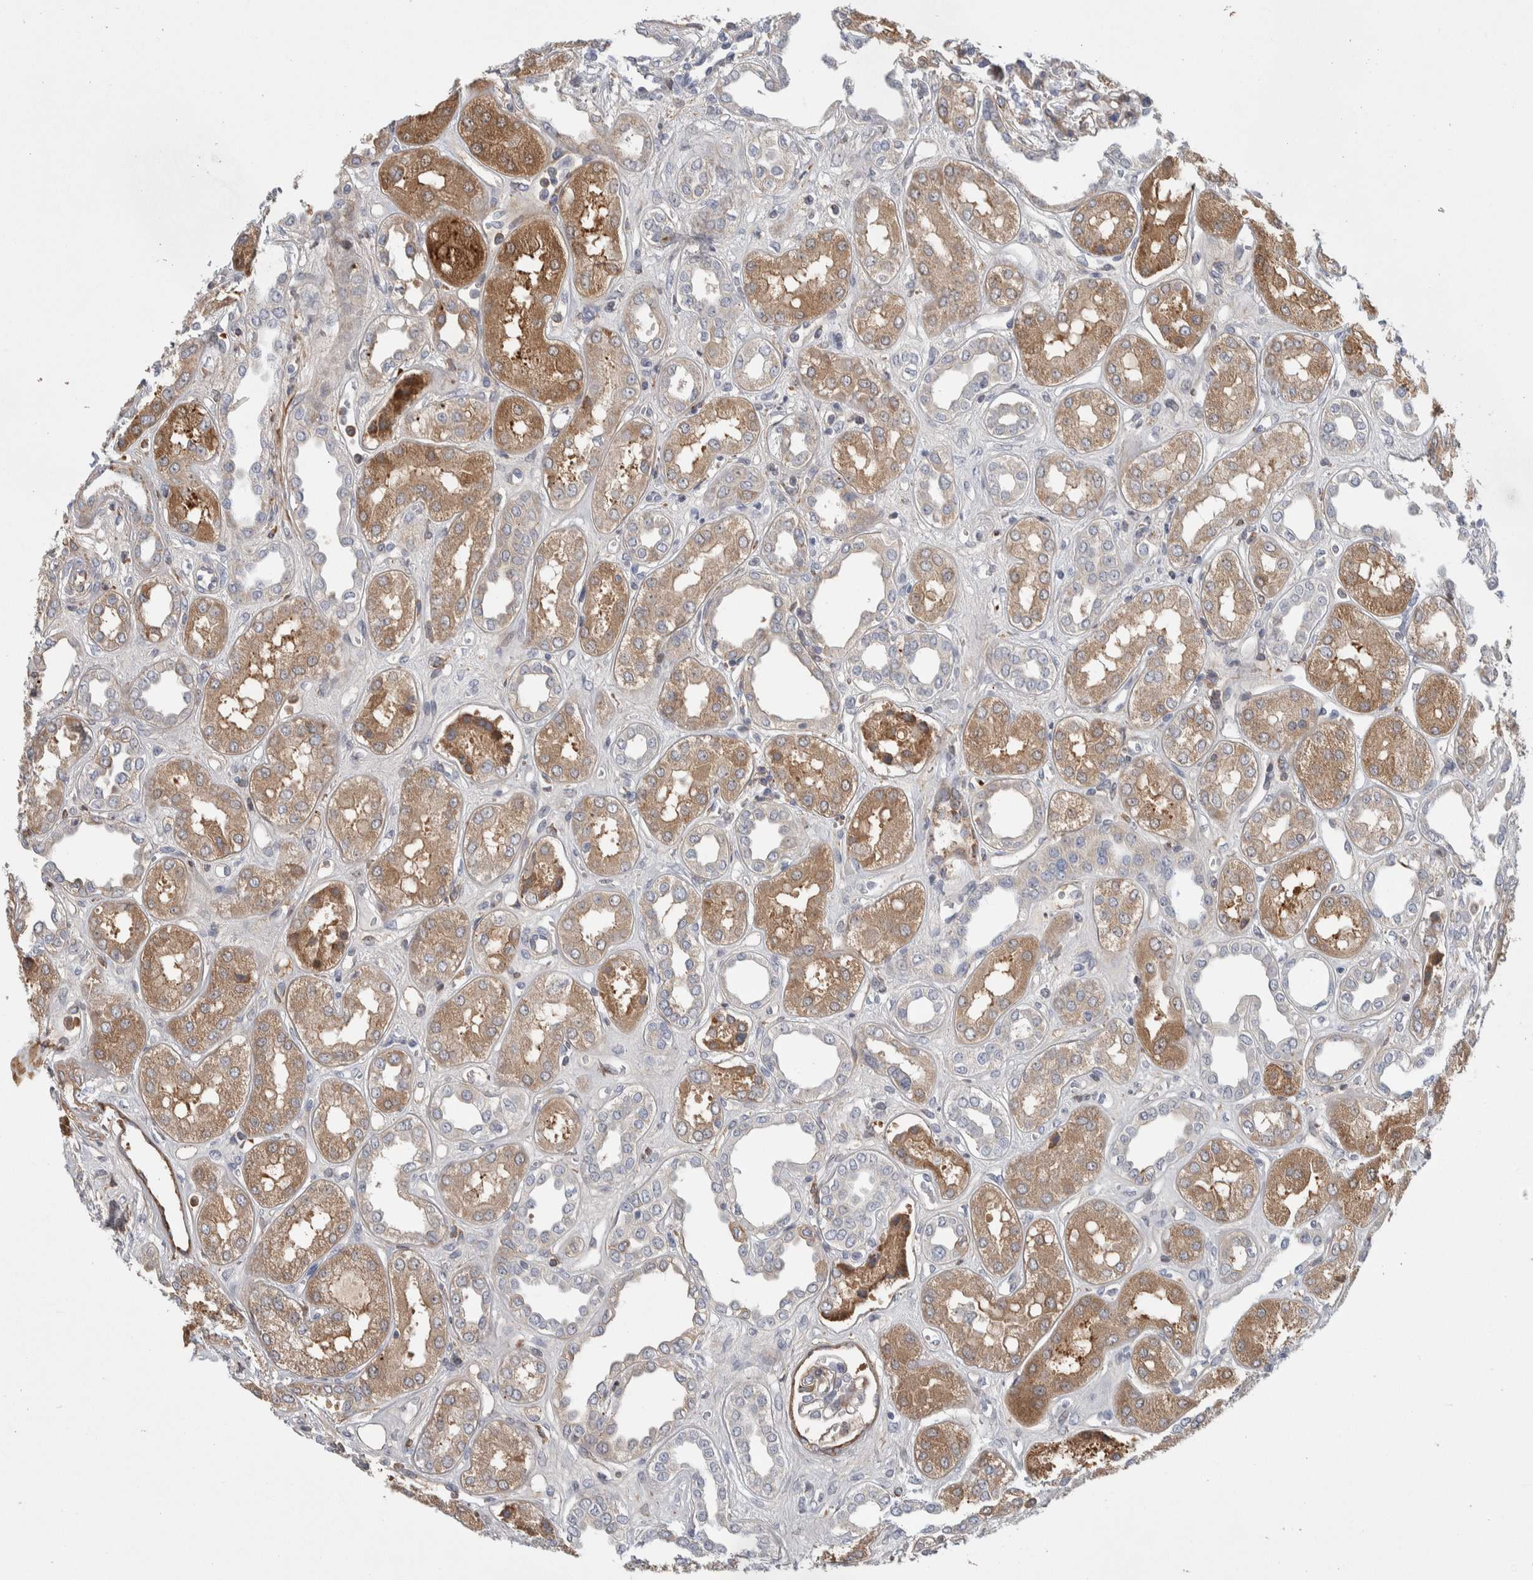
{"staining": {"intensity": "moderate", "quantity": "<25%", "location": "cytoplasmic/membranous"}, "tissue": "kidney", "cell_type": "Cells in glomeruli", "image_type": "normal", "snomed": [{"axis": "morphology", "description": "Normal tissue, NOS"}, {"axis": "topography", "description": "Kidney"}], "caption": "Protein expression analysis of benign kidney exhibits moderate cytoplasmic/membranous staining in approximately <25% of cells in glomeruli.", "gene": "PSMG3", "patient": {"sex": "male", "age": 59}}